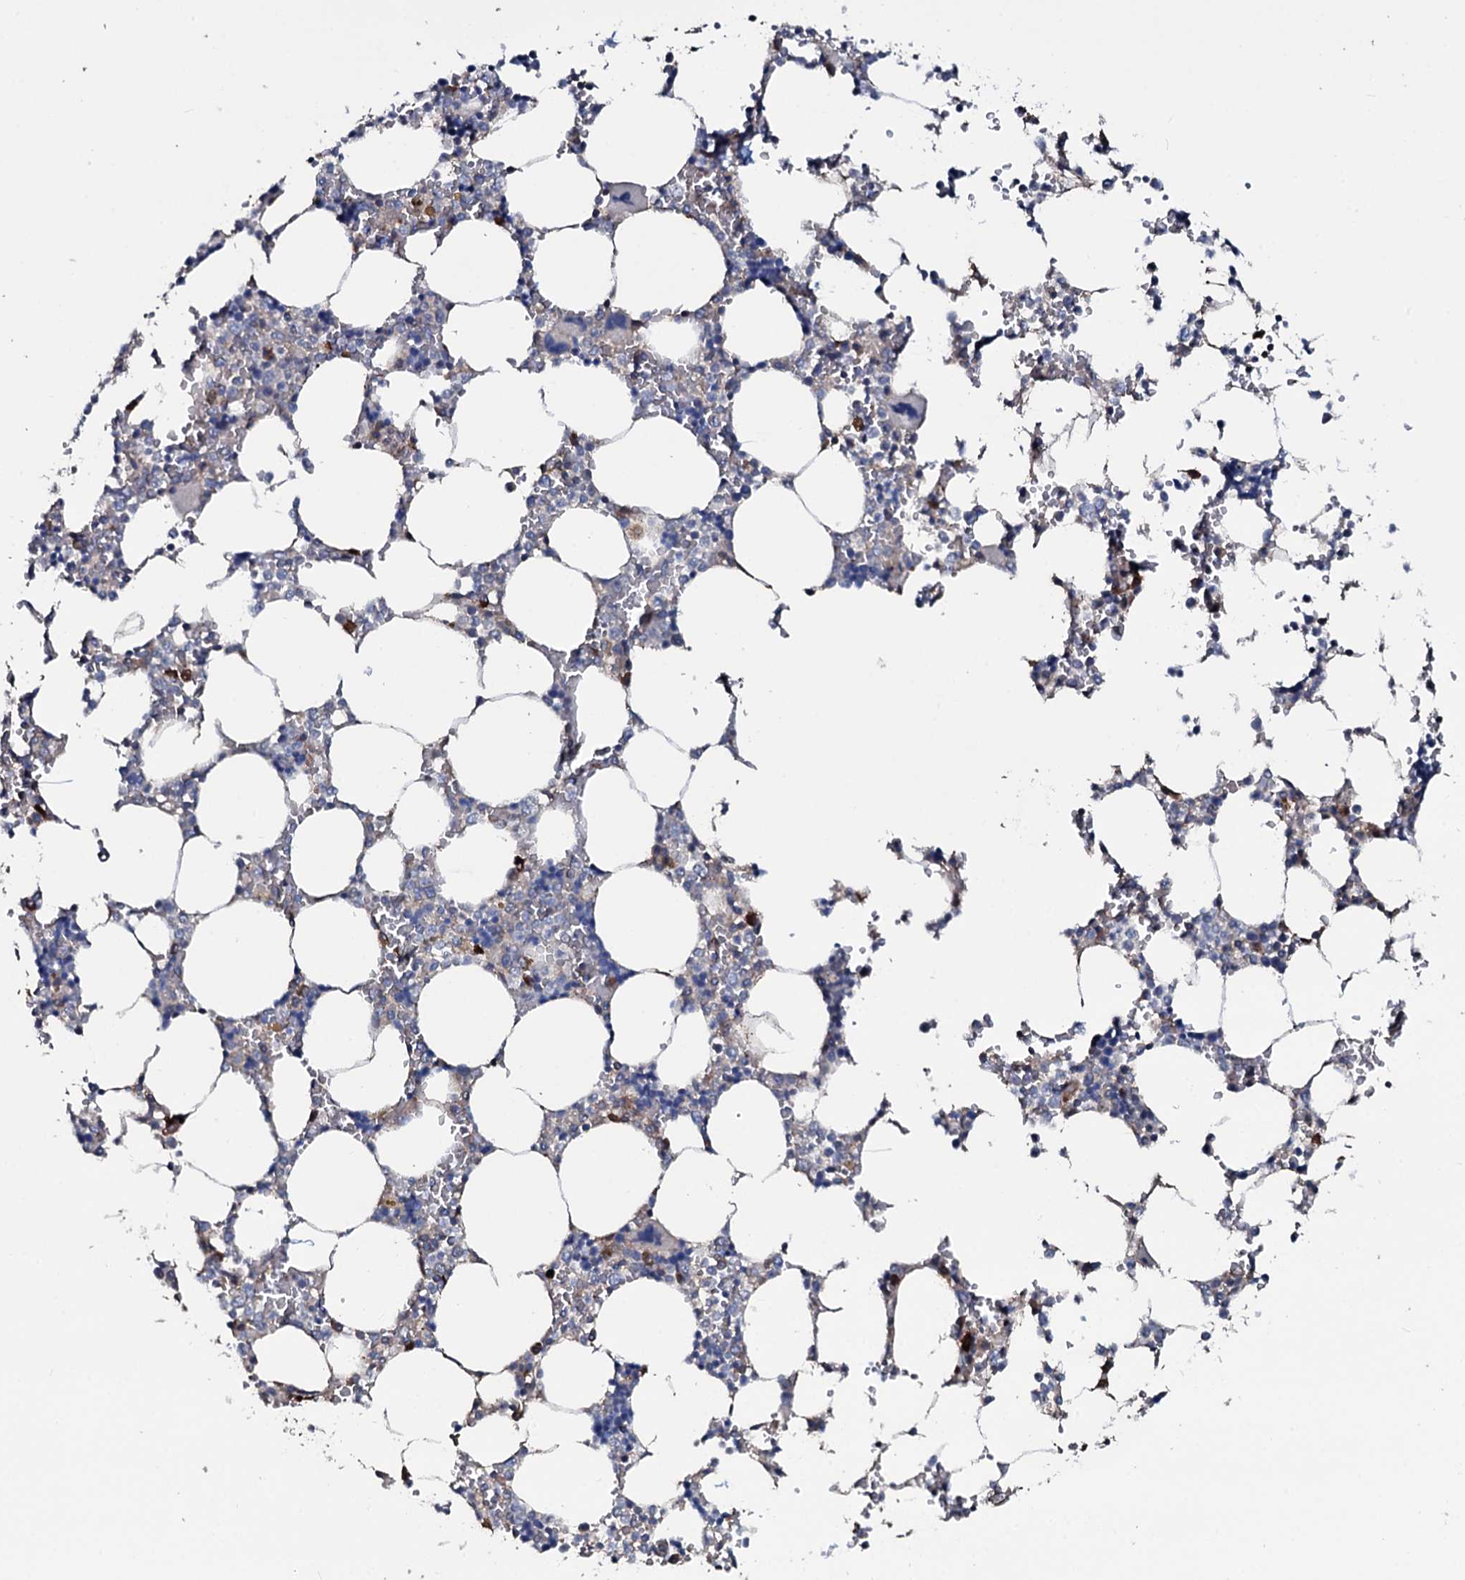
{"staining": {"intensity": "strong", "quantity": "<25%", "location": "cytoplasmic/membranous"}, "tissue": "bone marrow", "cell_type": "Hematopoietic cells", "image_type": "normal", "snomed": [{"axis": "morphology", "description": "Normal tissue, NOS"}, {"axis": "topography", "description": "Bone marrow"}], "caption": "Protein expression analysis of benign human bone marrow reveals strong cytoplasmic/membranous expression in about <25% of hematopoietic cells. Immunohistochemistry stains the protein in brown and the nuclei are stained blue.", "gene": "IL12B", "patient": {"sex": "male", "age": 64}}